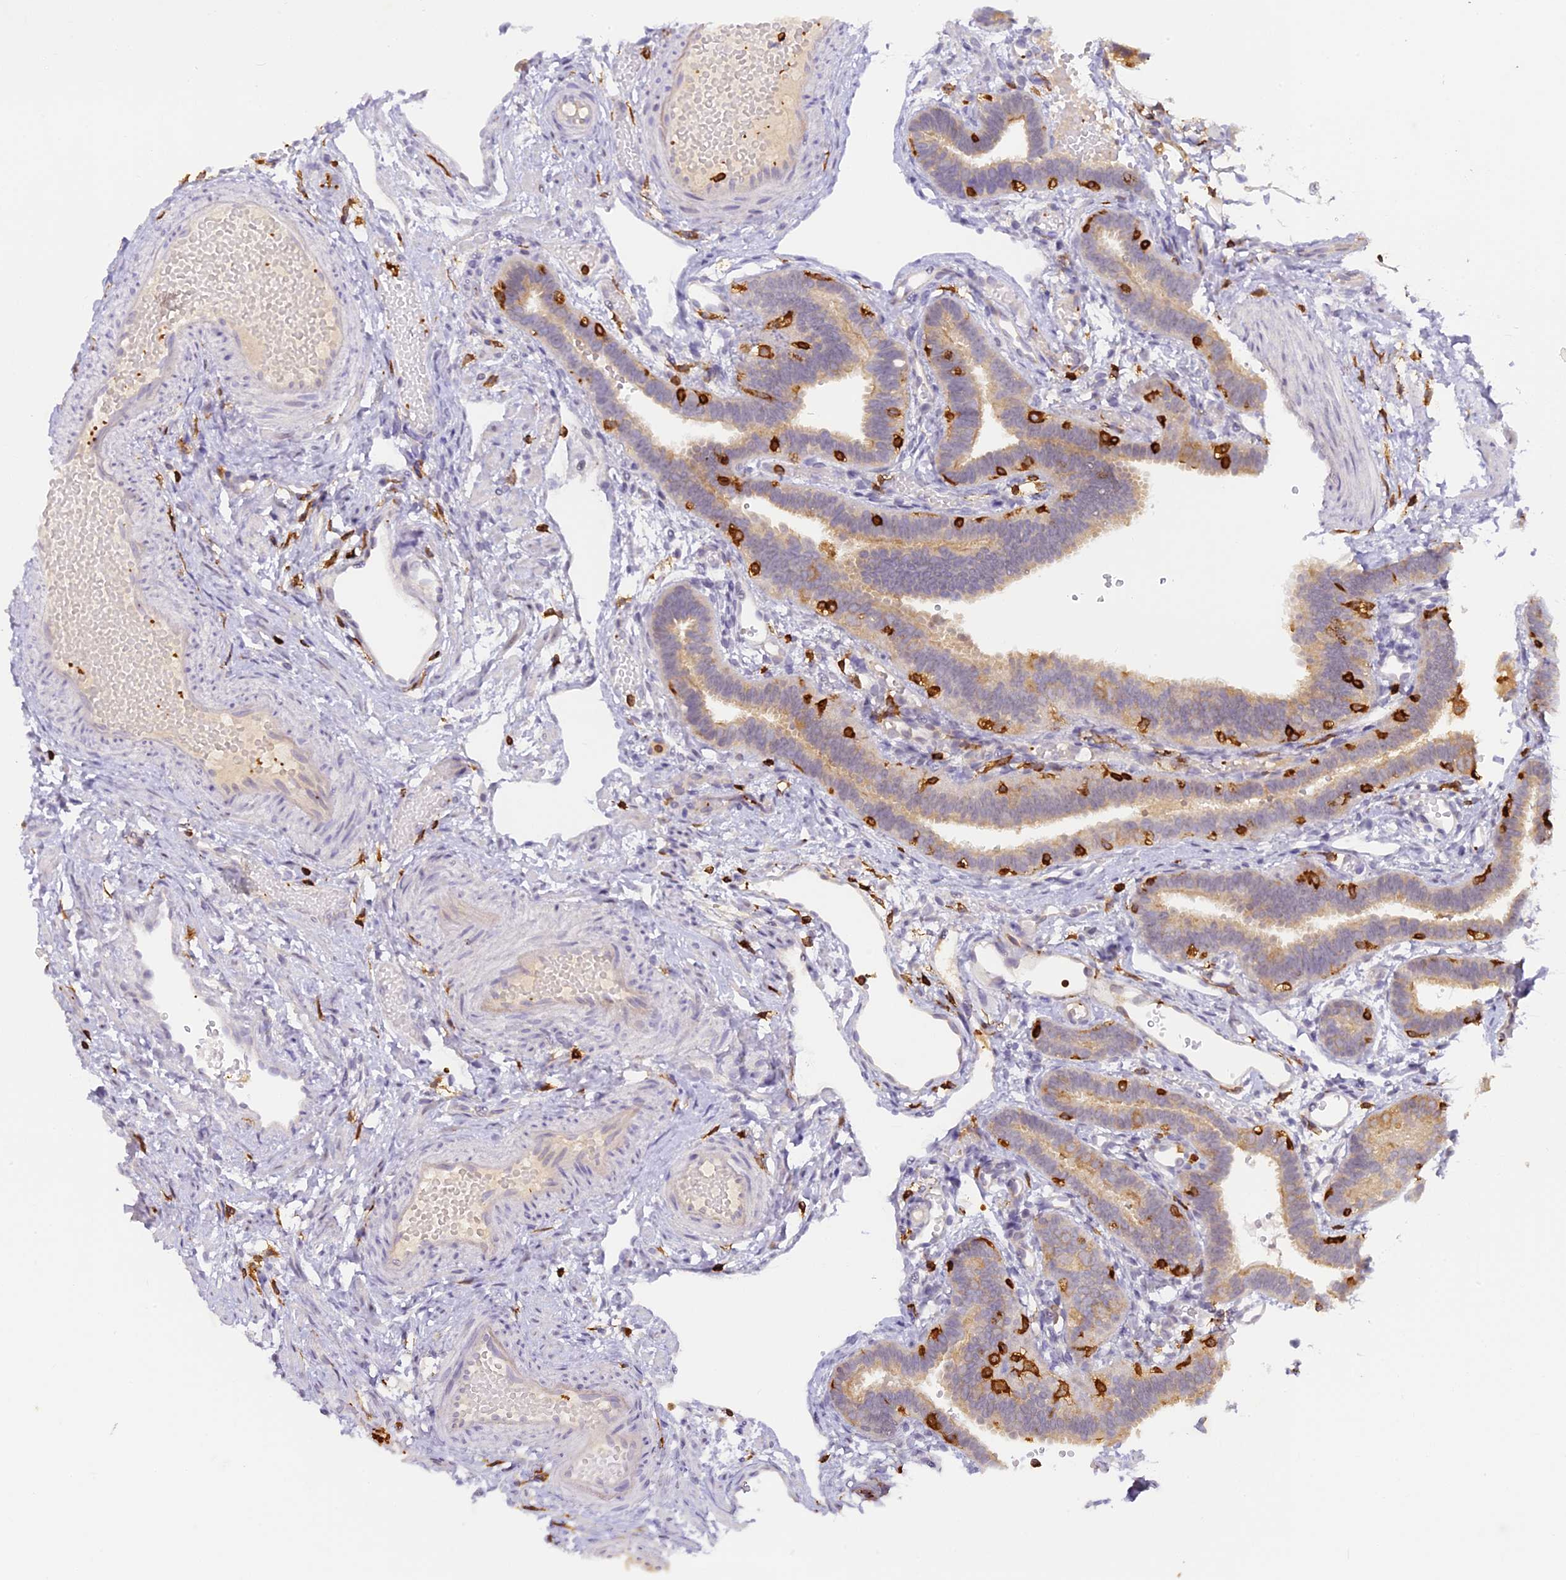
{"staining": {"intensity": "weak", "quantity": "25%-75%", "location": "cytoplasmic/membranous"}, "tissue": "fallopian tube", "cell_type": "Glandular cells", "image_type": "normal", "snomed": [{"axis": "morphology", "description": "Normal tissue, NOS"}, {"axis": "topography", "description": "Fallopian tube"}], "caption": "The photomicrograph demonstrates immunohistochemical staining of normal fallopian tube. There is weak cytoplasmic/membranous positivity is present in about 25%-75% of glandular cells.", "gene": "FYB1", "patient": {"sex": "female", "age": 37}}